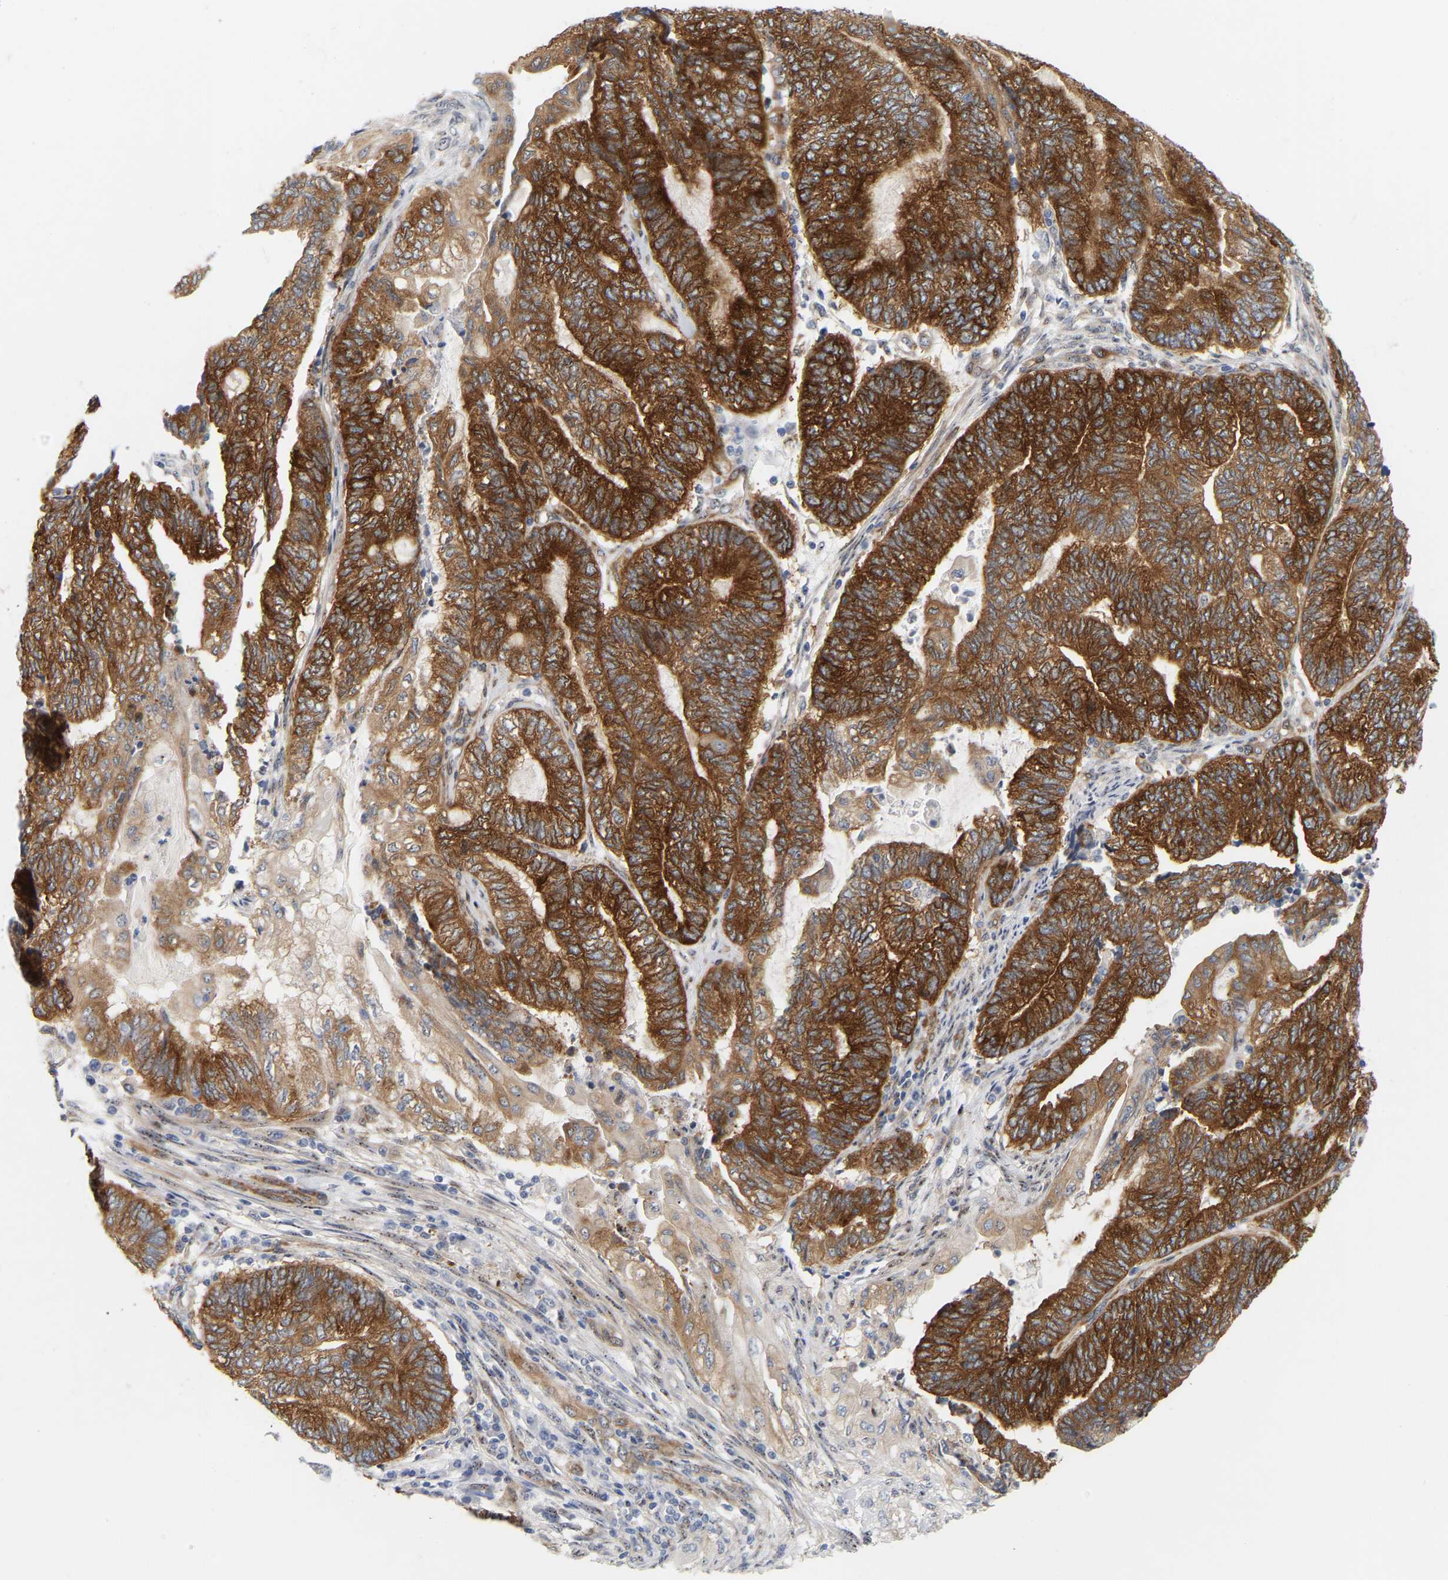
{"staining": {"intensity": "strong", "quantity": ">75%", "location": "cytoplasmic/membranous"}, "tissue": "endometrial cancer", "cell_type": "Tumor cells", "image_type": "cancer", "snomed": [{"axis": "morphology", "description": "Adenocarcinoma, NOS"}, {"axis": "topography", "description": "Uterus"}, {"axis": "topography", "description": "Endometrium"}], "caption": "About >75% of tumor cells in adenocarcinoma (endometrial) demonstrate strong cytoplasmic/membranous protein staining as visualized by brown immunohistochemical staining.", "gene": "RAPH1", "patient": {"sex": "female", "age": 70}}